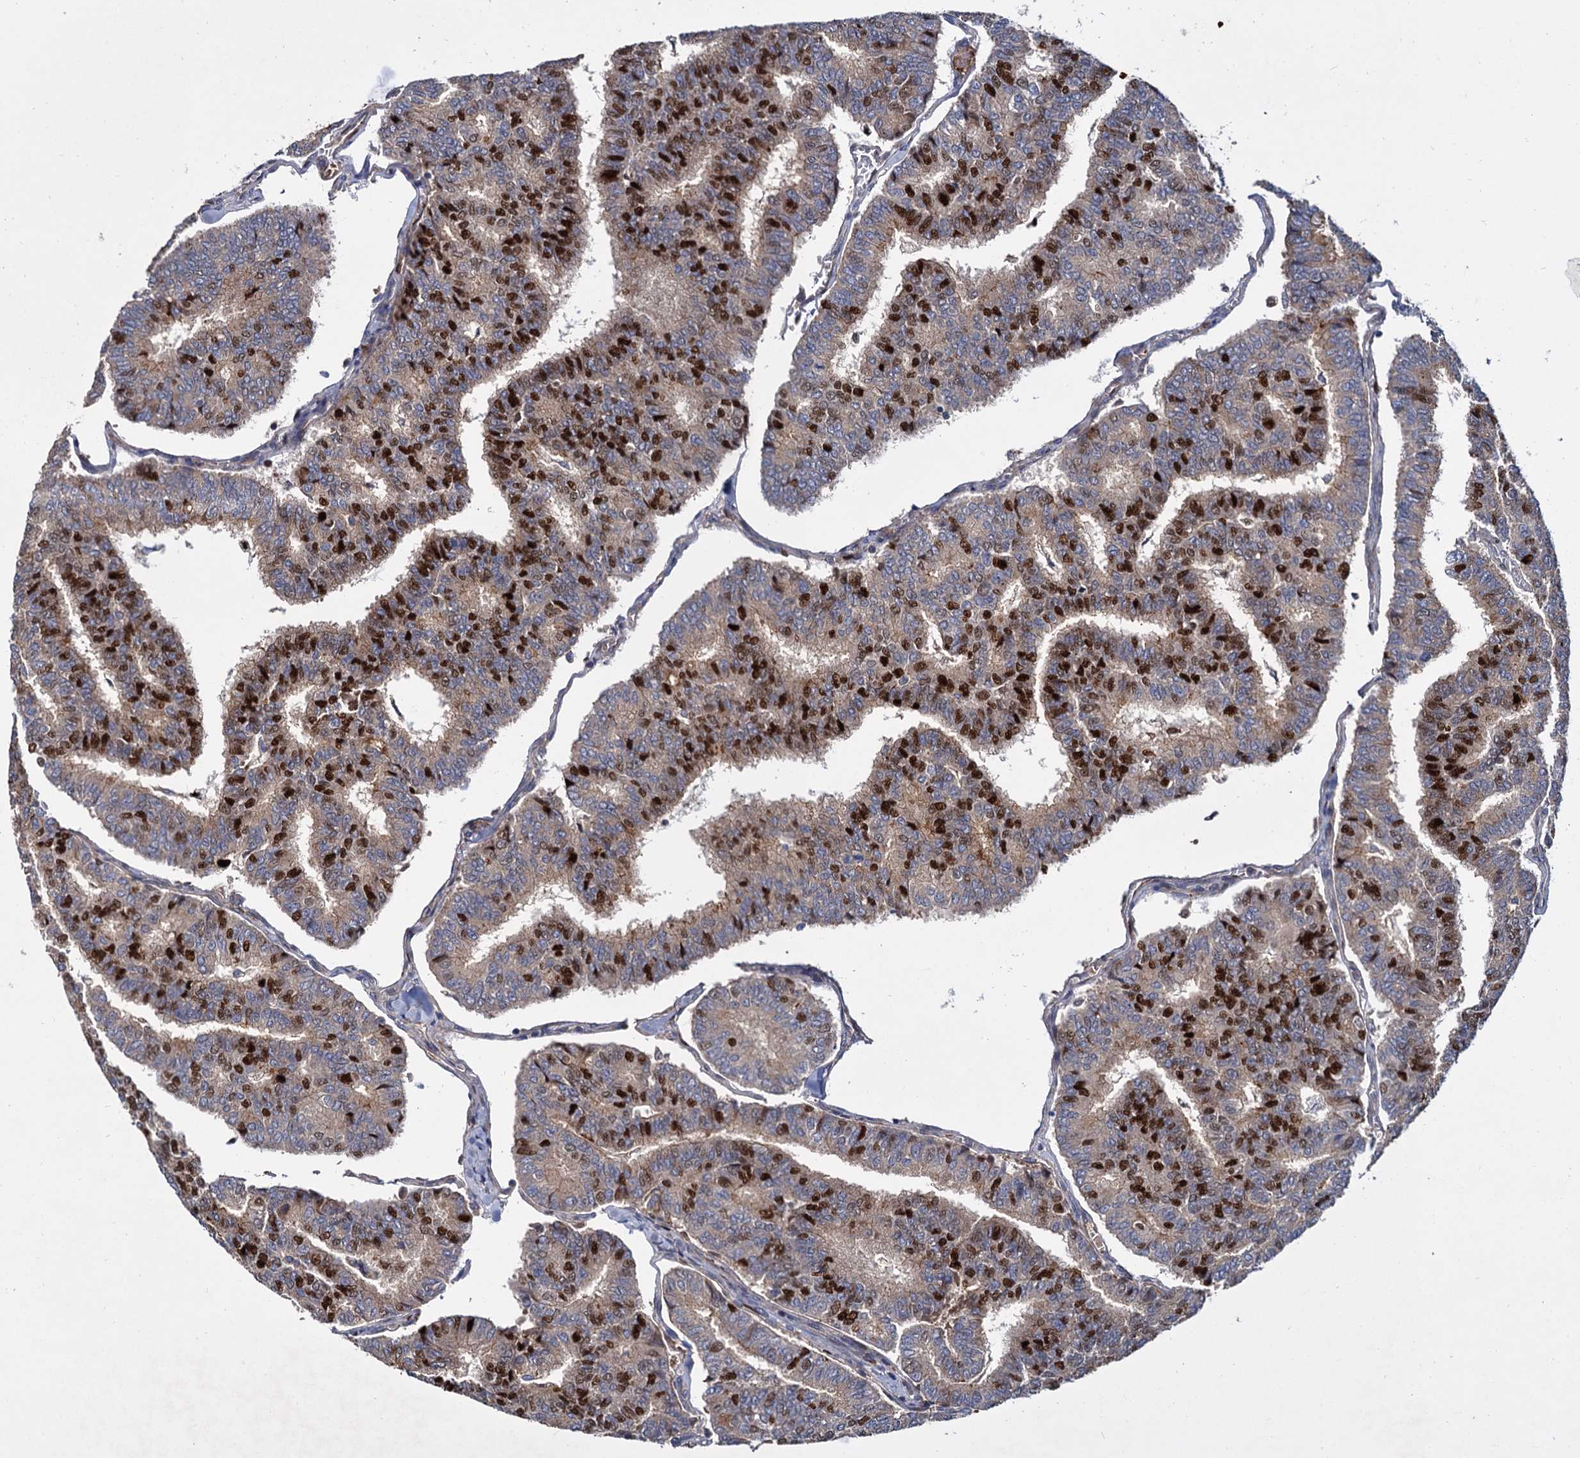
{"staining": {"intensity": "strong", "quantity": "25%-75%", "location": "nuclear"}, "tissue": "thyroid cancer", "cell_type": "Tumor cells", "image_type": "cancer", "snomed": [{"axis": "morphology", "description": "Papillary adenocarcinoma, NOS"}, {"axis": "topography", "description": "Thyroid gland"}], "caption": "An image of thyroid papillary adenocarcinoma stained for a protein displays strong nuclear brown staining in tumor cells. The protein of interest is stained brown, and the nuclei are stained in blue (DAB IHC with brightfield microscopy, high magnification).", "gene": "ISM2", "patient": {"sex": "female", "age": 35}}